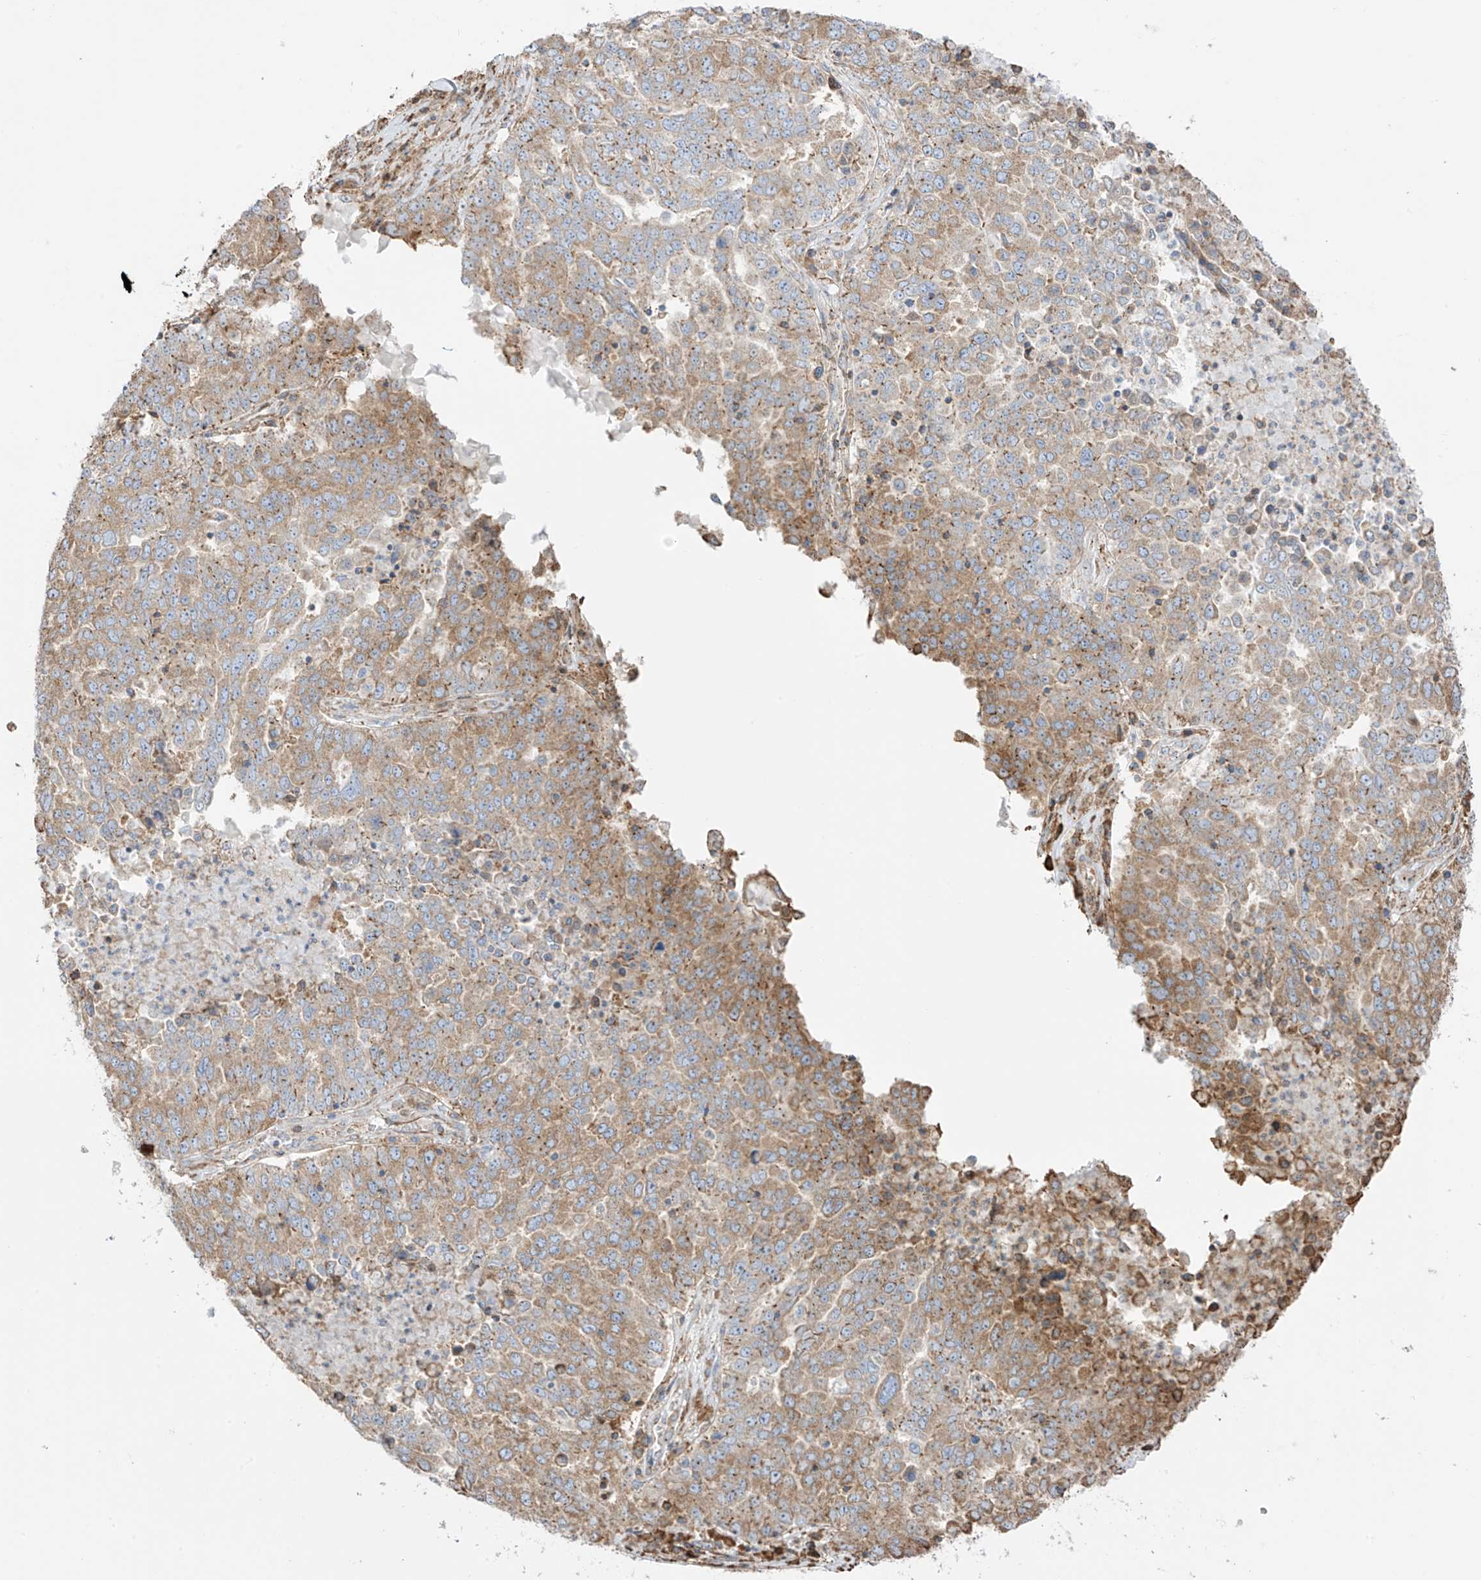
{"staining": {"intensity": "moderate", "quantity": ">75%", "location": "cytoplasmic/membranous"}, "tissue": "ovarian cancer", "cell_type": "Tumor cells", "image_type": "cancer", "snomed": [{"axis": "morphology", "description": "Carcinoma, endometroid"}, {"axis": "topography", "description": "Ovary"}], "caption": "A histopathology image of ovarian cancer stained for a protein displays moderate cytoplasmic/membranous brown staining in tumor cells.", "gene": "XKR3", "patient": {"sex": "female", "age": 62}}